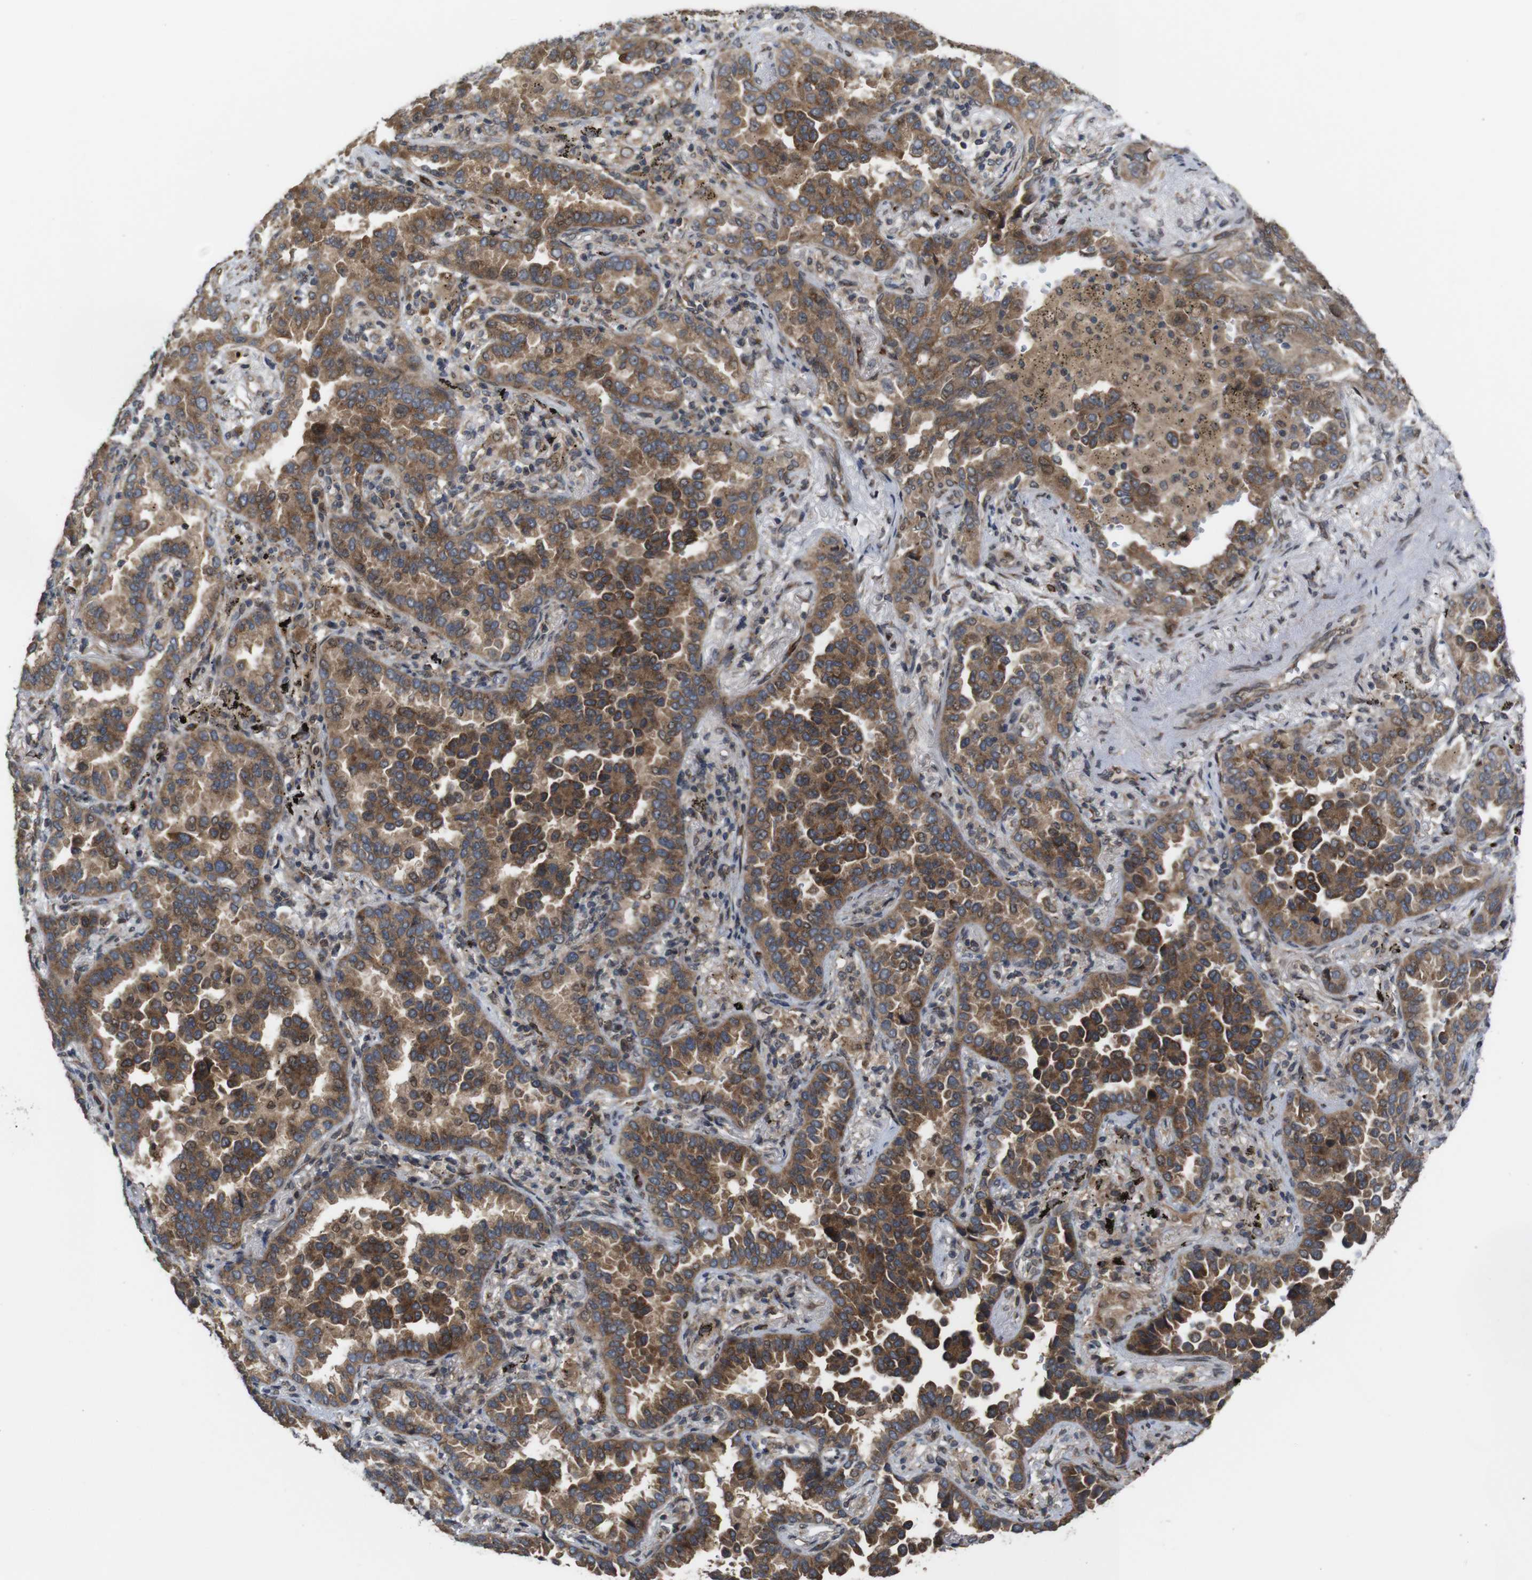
{"staining": {"intensity": "moderate", "quantity": ">75%", "location": "cytoplasmic/membranous"}, "tissue": "lung cancer", "cell_type": "Tumor cells", "image_type": "cancer", "snomed": [{"axis": "morphology", "description": "Normal tissue, NOS"}, {"axis": "morphology", "description": "Adenocarcinoma, NOS"}, {"axis": "topography", "description": "Lung"}], "caption": "IHC photomicrograph of neoplastic tissue: human lung cancer (adenocarcinoma) stained using immunohistochemistry reveals medium levels of moderate protein expression localized specifically in the cytoplasmic/membranous of tumor cells, appearing as a cytoplasmic/membranous brown color.", "gene": "EFCAB14", "patient": {"sex": "male", "age": 59}}